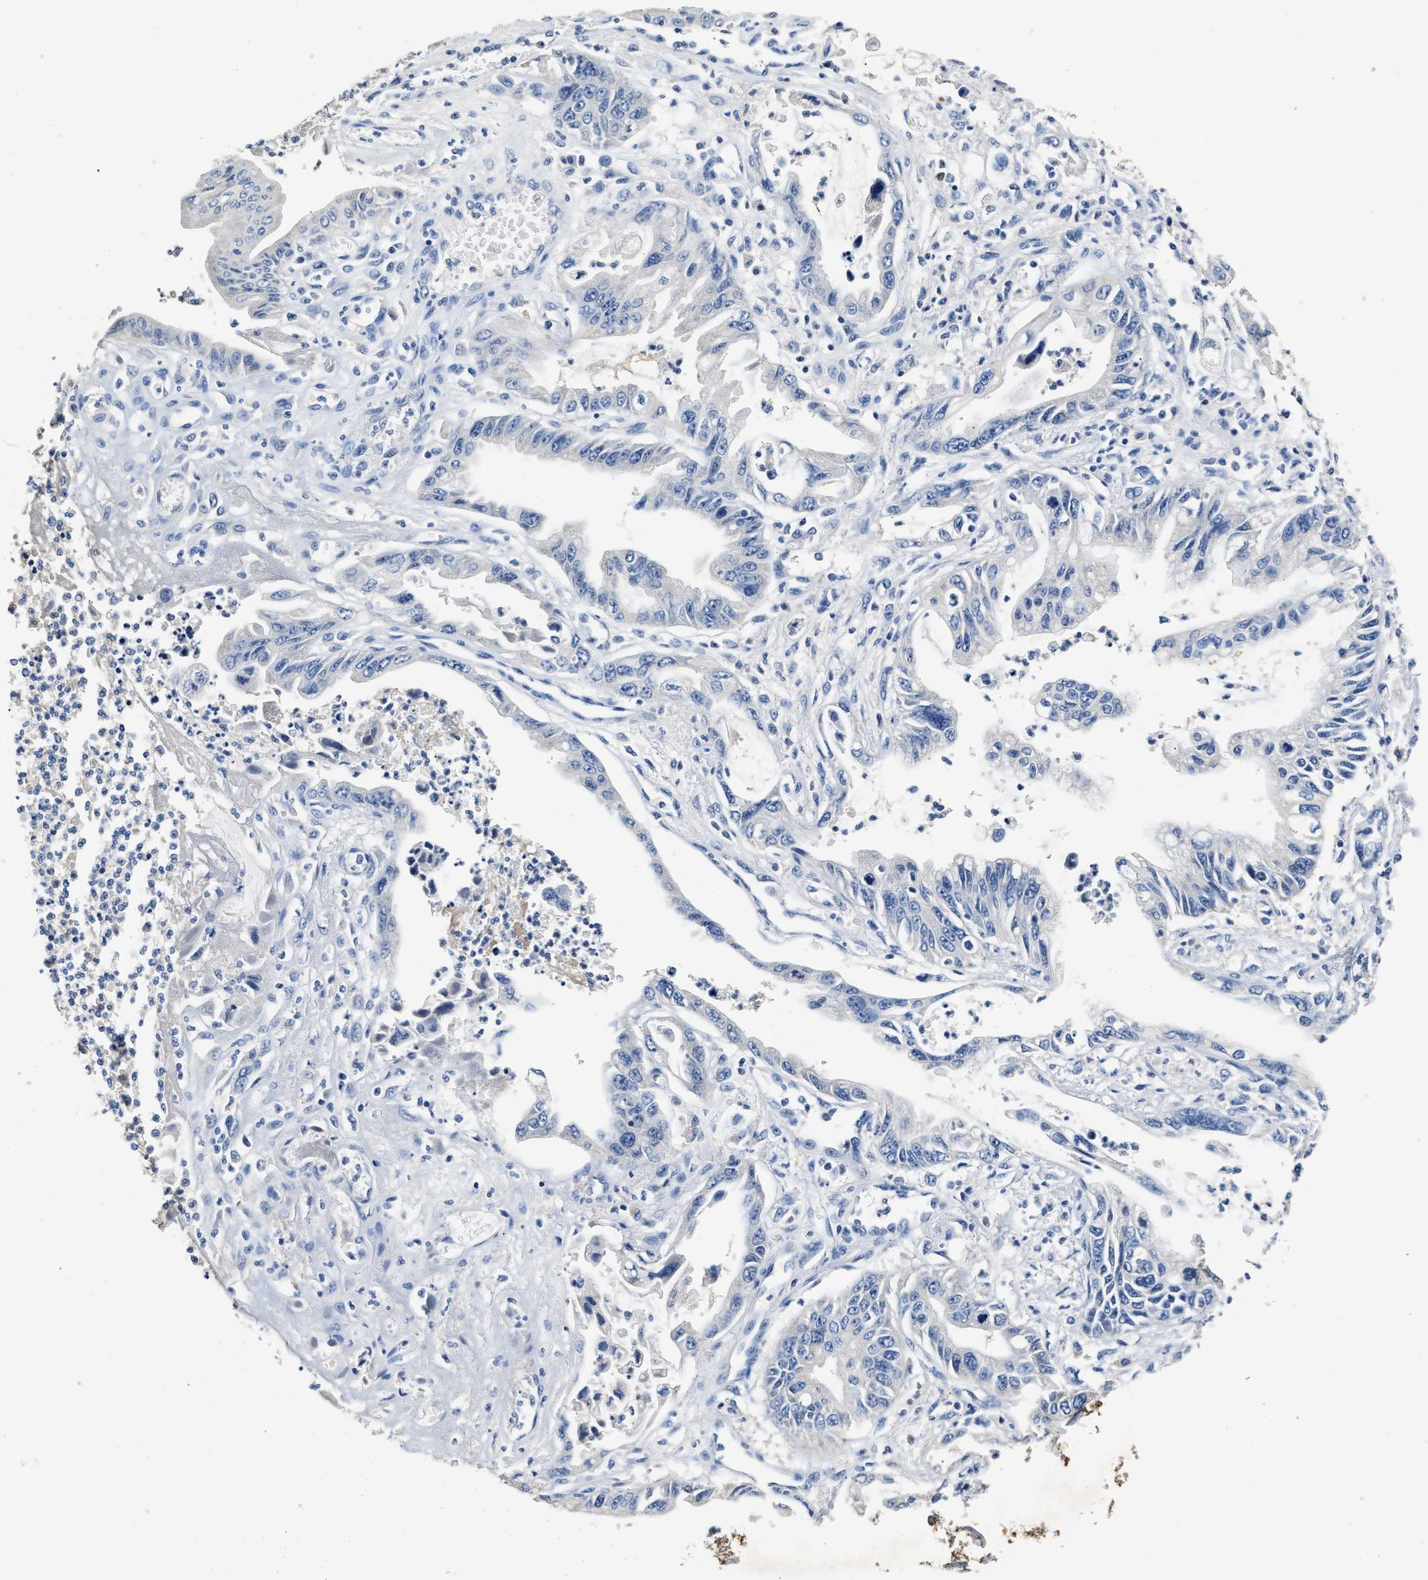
{"staining": {"intensity": "negative", "quantity": "none", "location": "none"}, "tissue": "pancreatic cancer", "cell_type": "Tumor cells", "image_type": "cancer", "snomed": [{"axis": "morphology", "description": "Adenocarcinoma, NOS"}, {"axis": "topography", "description": "Pancreas"}], "caption": "Pancreatic cancer was stained to show a protein in brown. There is no significant staining in tumor cells.", "gene": "SLCO2B1", "patient": {"sex": "male", "age": 56}}